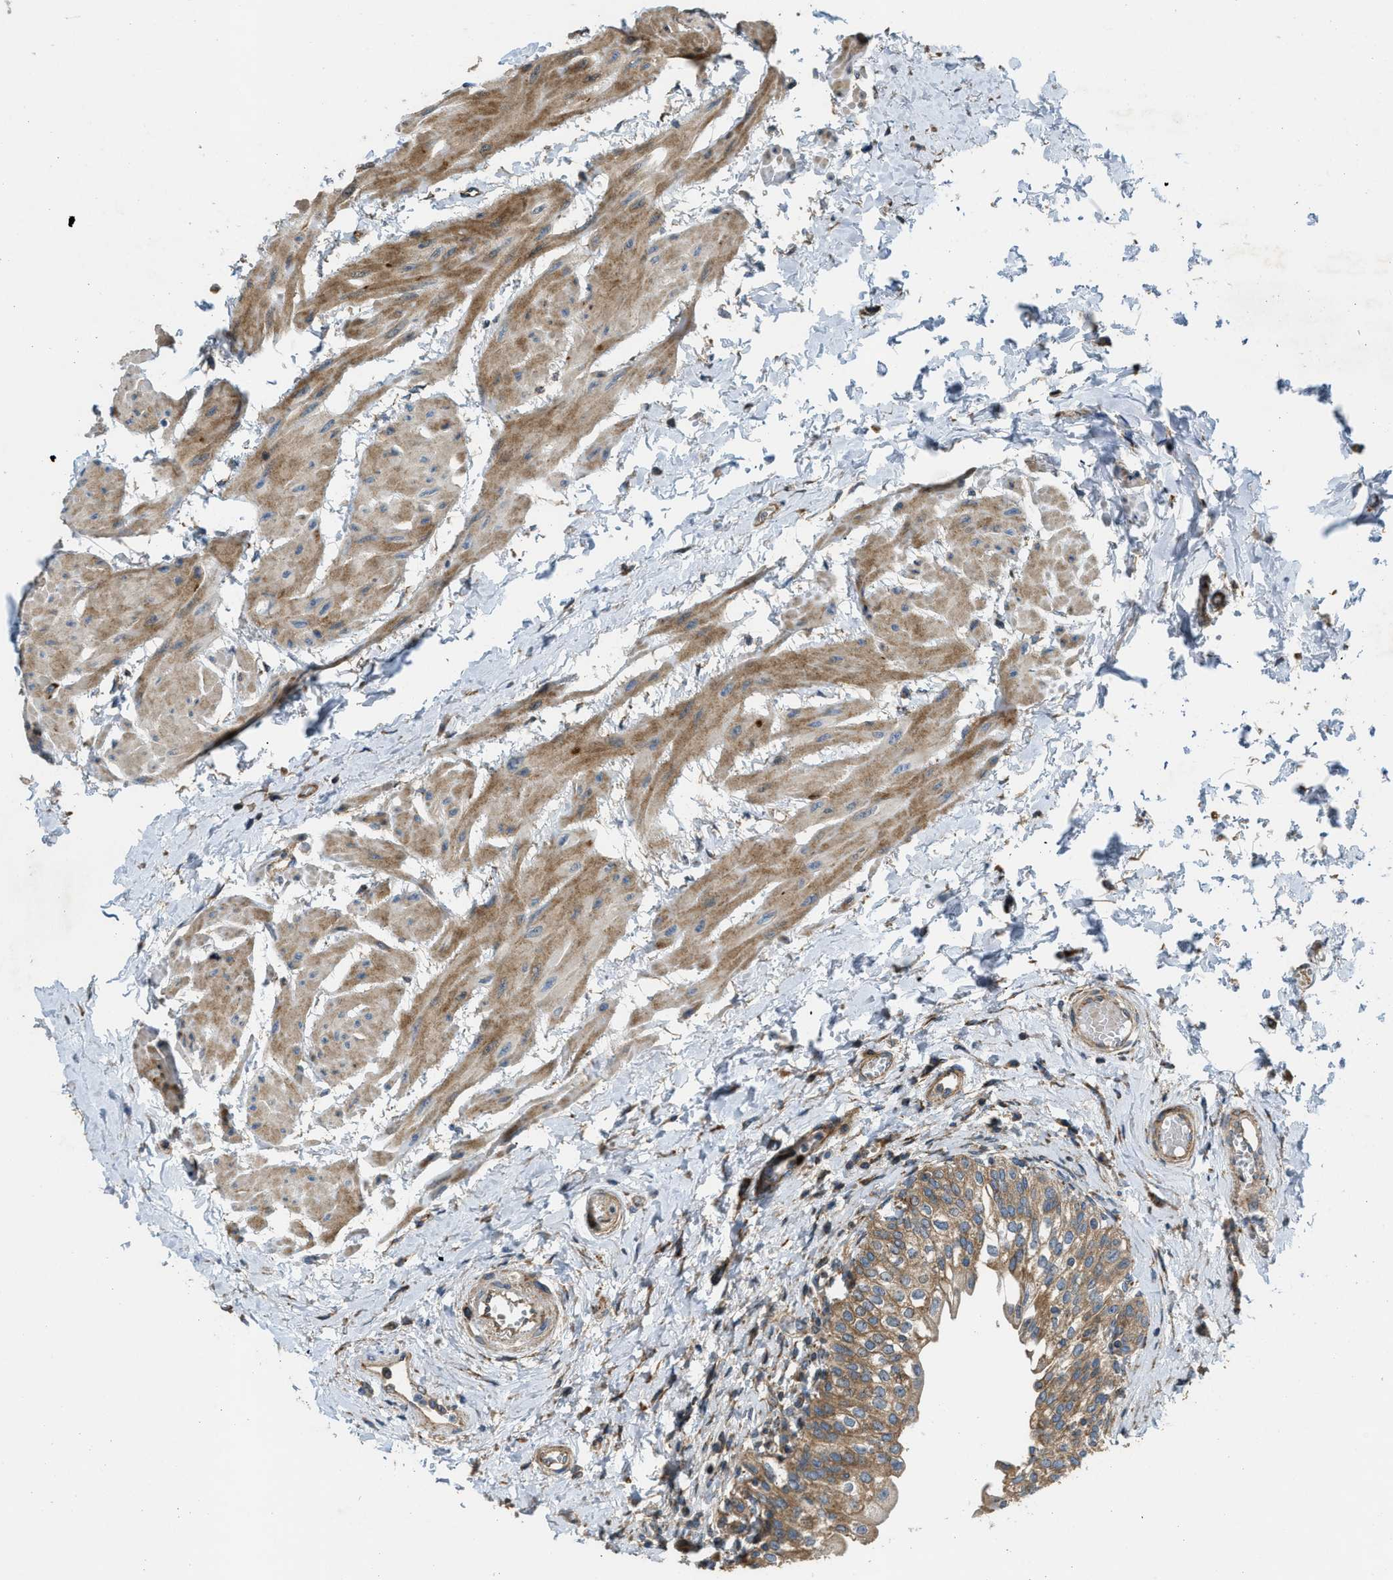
{"staining": {"intensity": "moderate", "quantity": ">75%", "location": "cytoplasmic/membranous"}, "tissue": "urinary bladder", "cell_type": "Urothelial cells", "image_type": "normal", "snomed": [{"axis": "morphology", "description": "Normal tissue, NOS"}, {"axis": "topography", "description": "Urinary bladder"}], "caption": "DAB (3,3'-diaminobenzidine) immunohistochemical staining of benign urinary bladder reveals moderate cytoplasmic/membranous protein staining in approximately >75% of urothelial cells. The staining was performed using DAB, with brown indicating positive protein expression. Nuclei are stained blue with hematoxylin.", "gene": "TMEM68", "patient": {"sex": "male", "age": 55}}